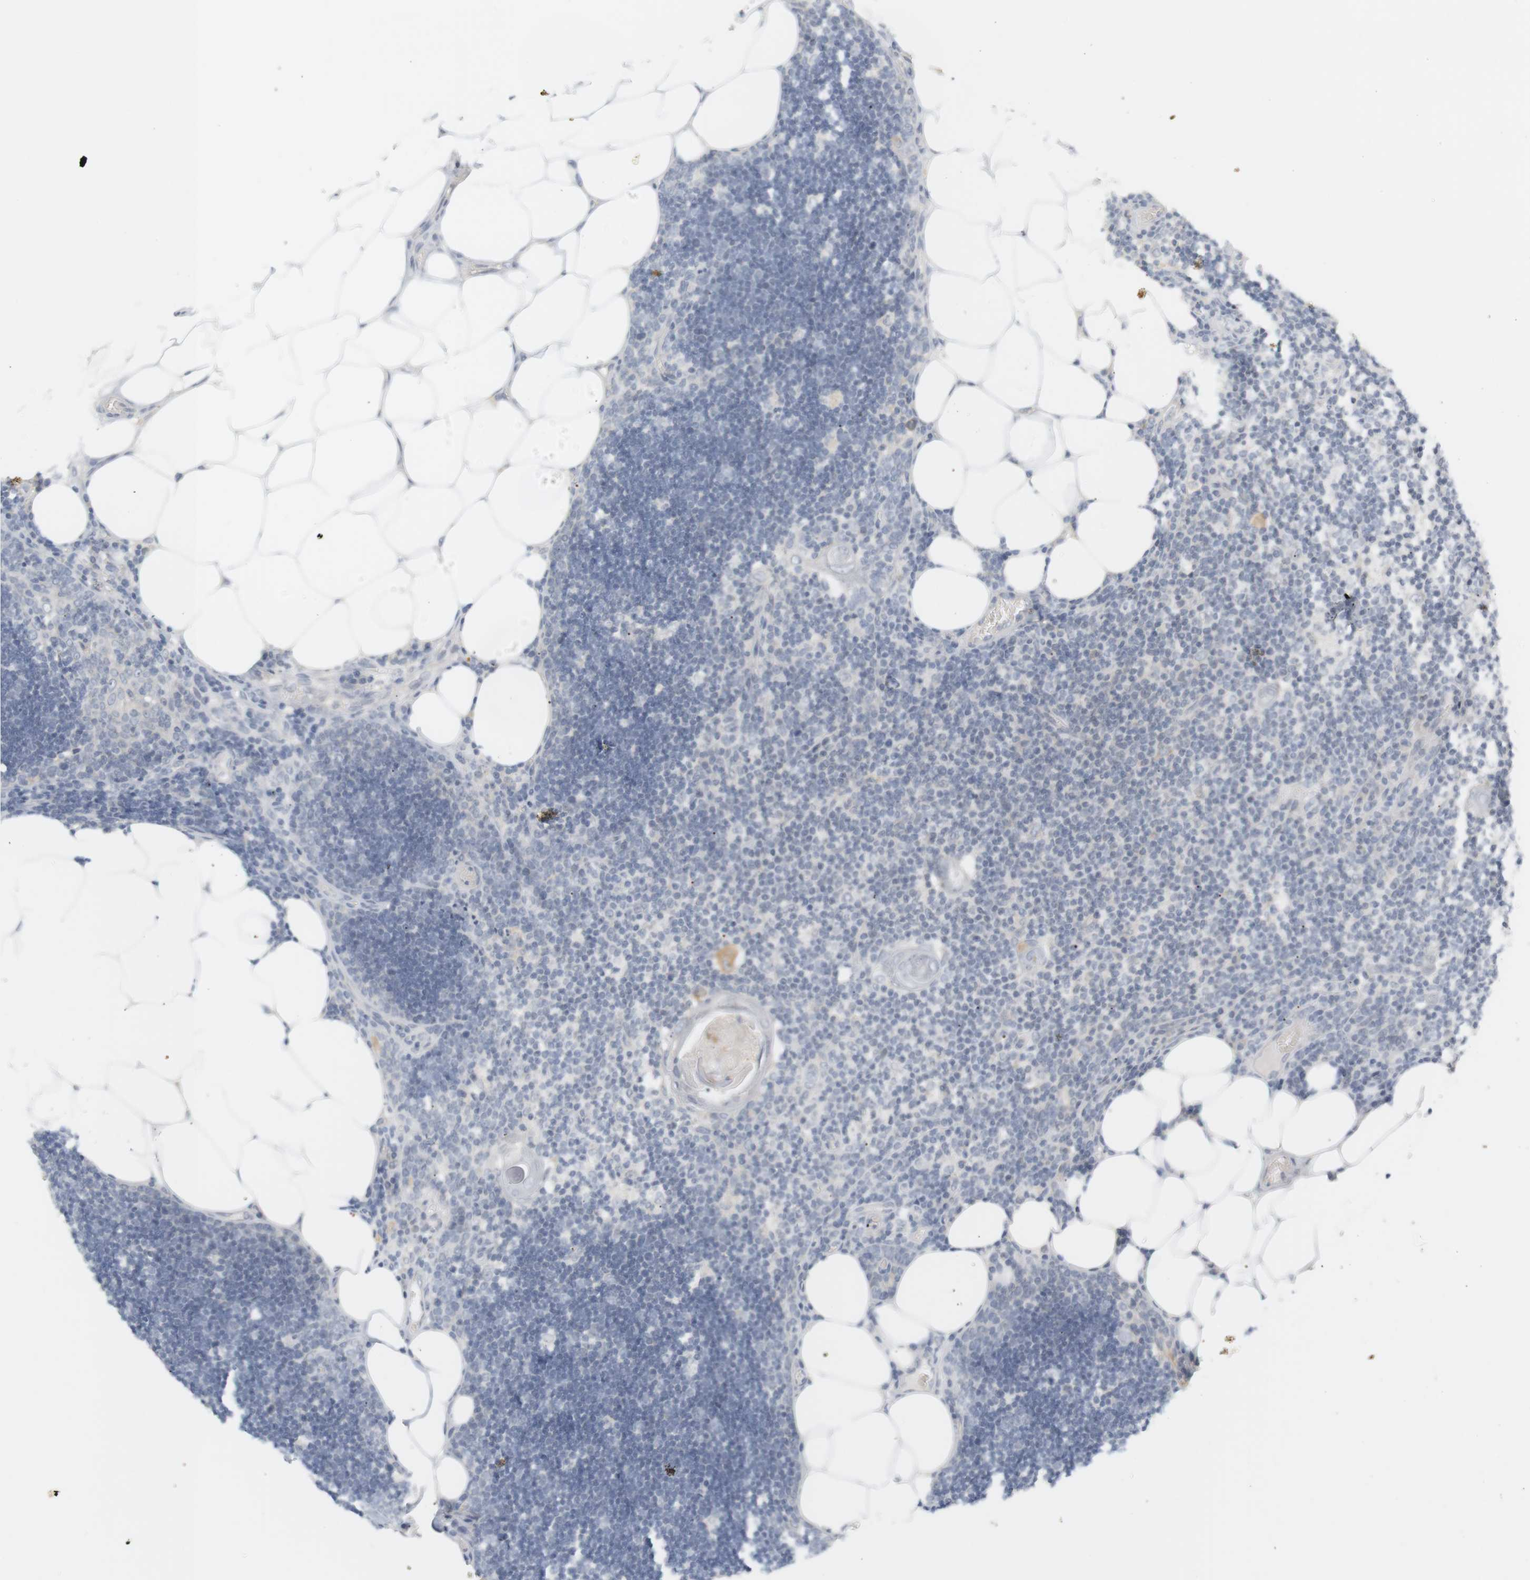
{"staining": {"intensity": "negative", "quantity": "none", "location": "none"}, "tissue": "lymph node", "cell_type": "Germinal center cells", "image_type": "normal", "snomed": [{"axis": "morphology", "description": "Normal tissue, NOS"}, {"axis": "topography", "description": "Lymph node"}], "caption": "DAB (3,3'-diaminobenzidine) immunohistochemical staining of unremarkable human lymph node shows no significant positivity in germinal center cells.", "gene": "RTN3", "patient": {"sex": "male", "age": 33}}